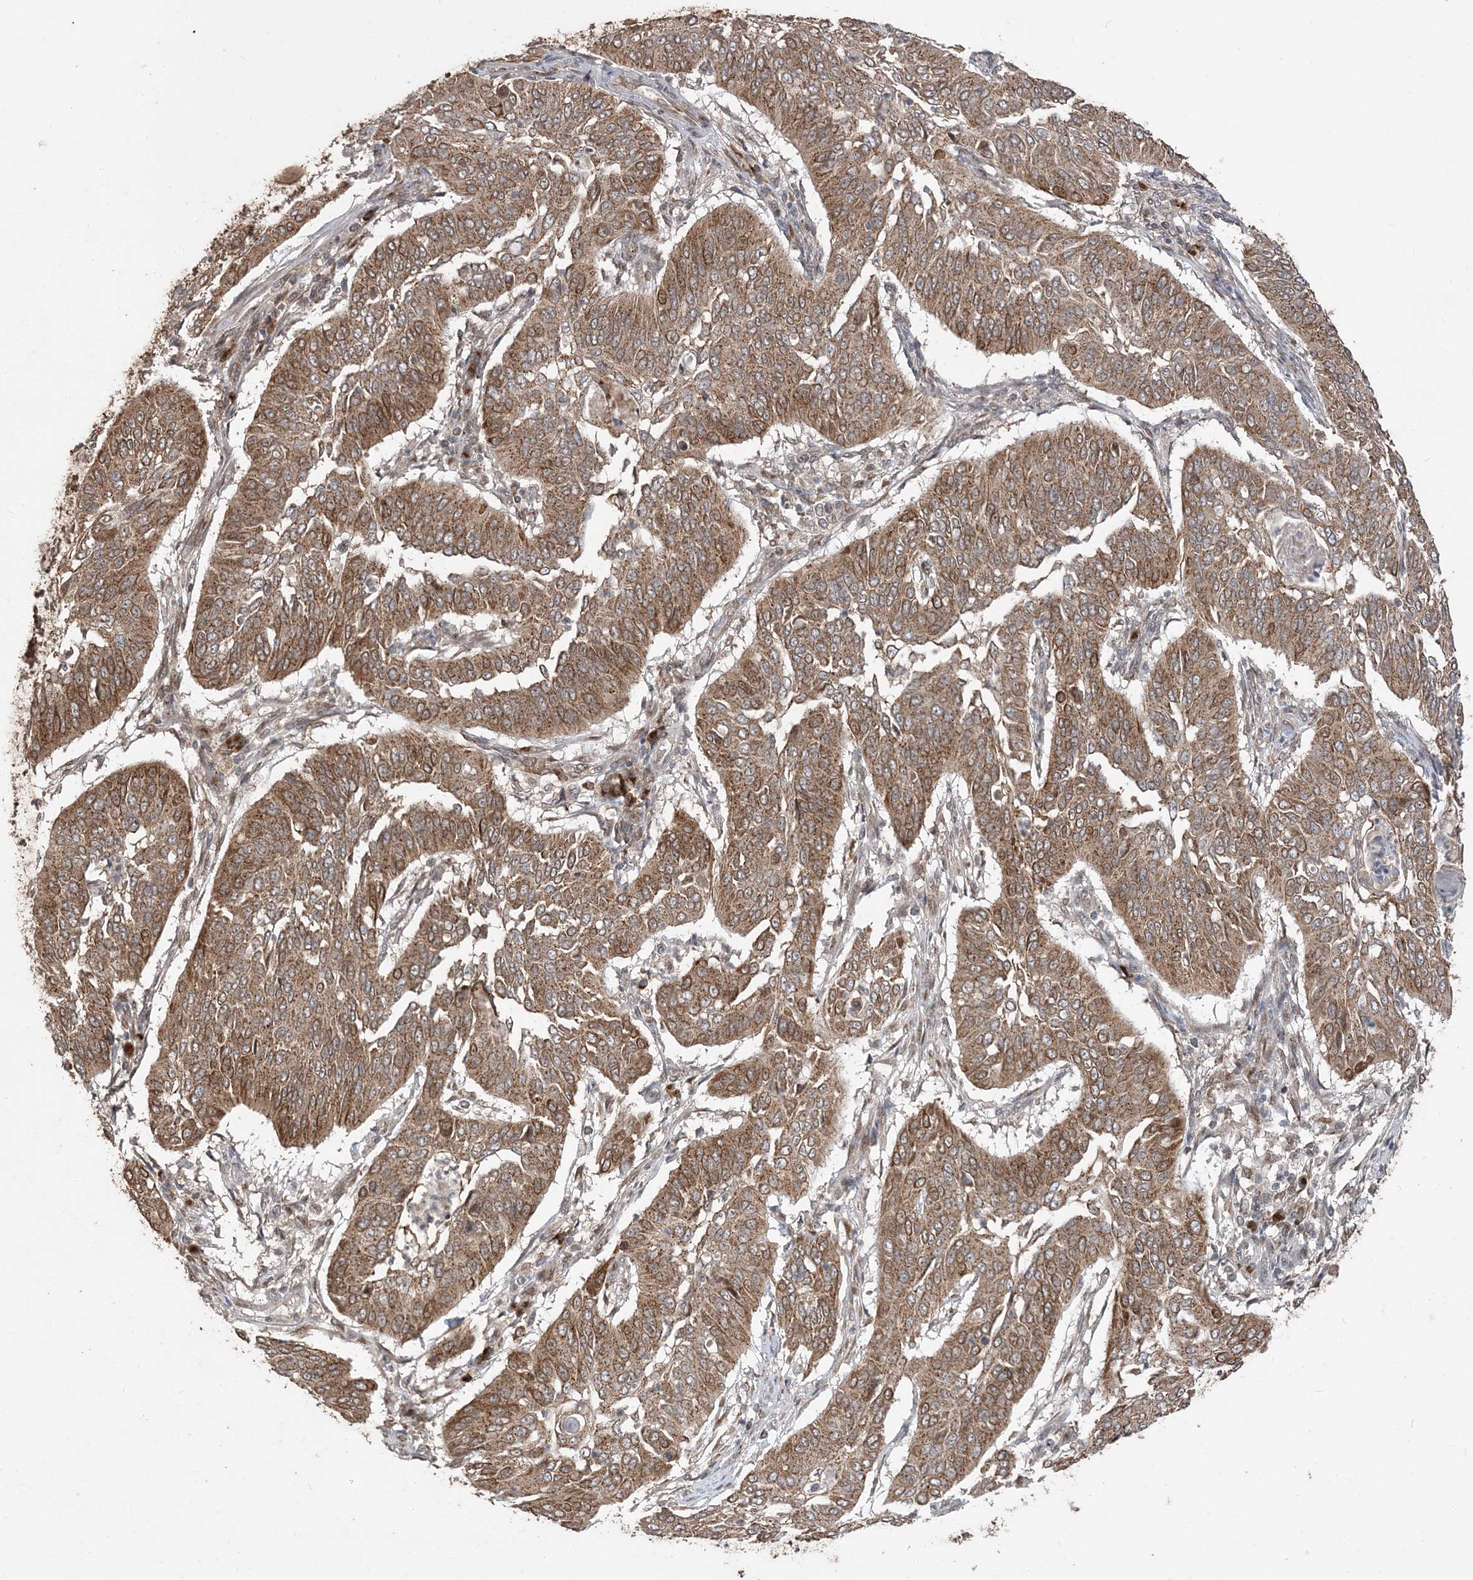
{"staining": {"intensity": "moderate", "quantity": ">75%", "location": "cytoplasmic/membranous"}, "tissue": "cervical cancer", "cell_type": "Tumor cells", "image_type": "cancer", "snomed": [{"axis": "morphology", "description": "Normal tissue, NOS"}, {"axis": "morphology", "description": "Squamous cell carcinoma, NOS"}, {"axis": "topography", "description": "Cervix"}], "caption": "The image demonstrates a brown stain indicating the presence of a protein in the cytoplasmic/membranous of tumor cells in squamous cell carcinoma (cervical).", "gene": "RER1", "patient": {"sex": "female", "age": 39}}